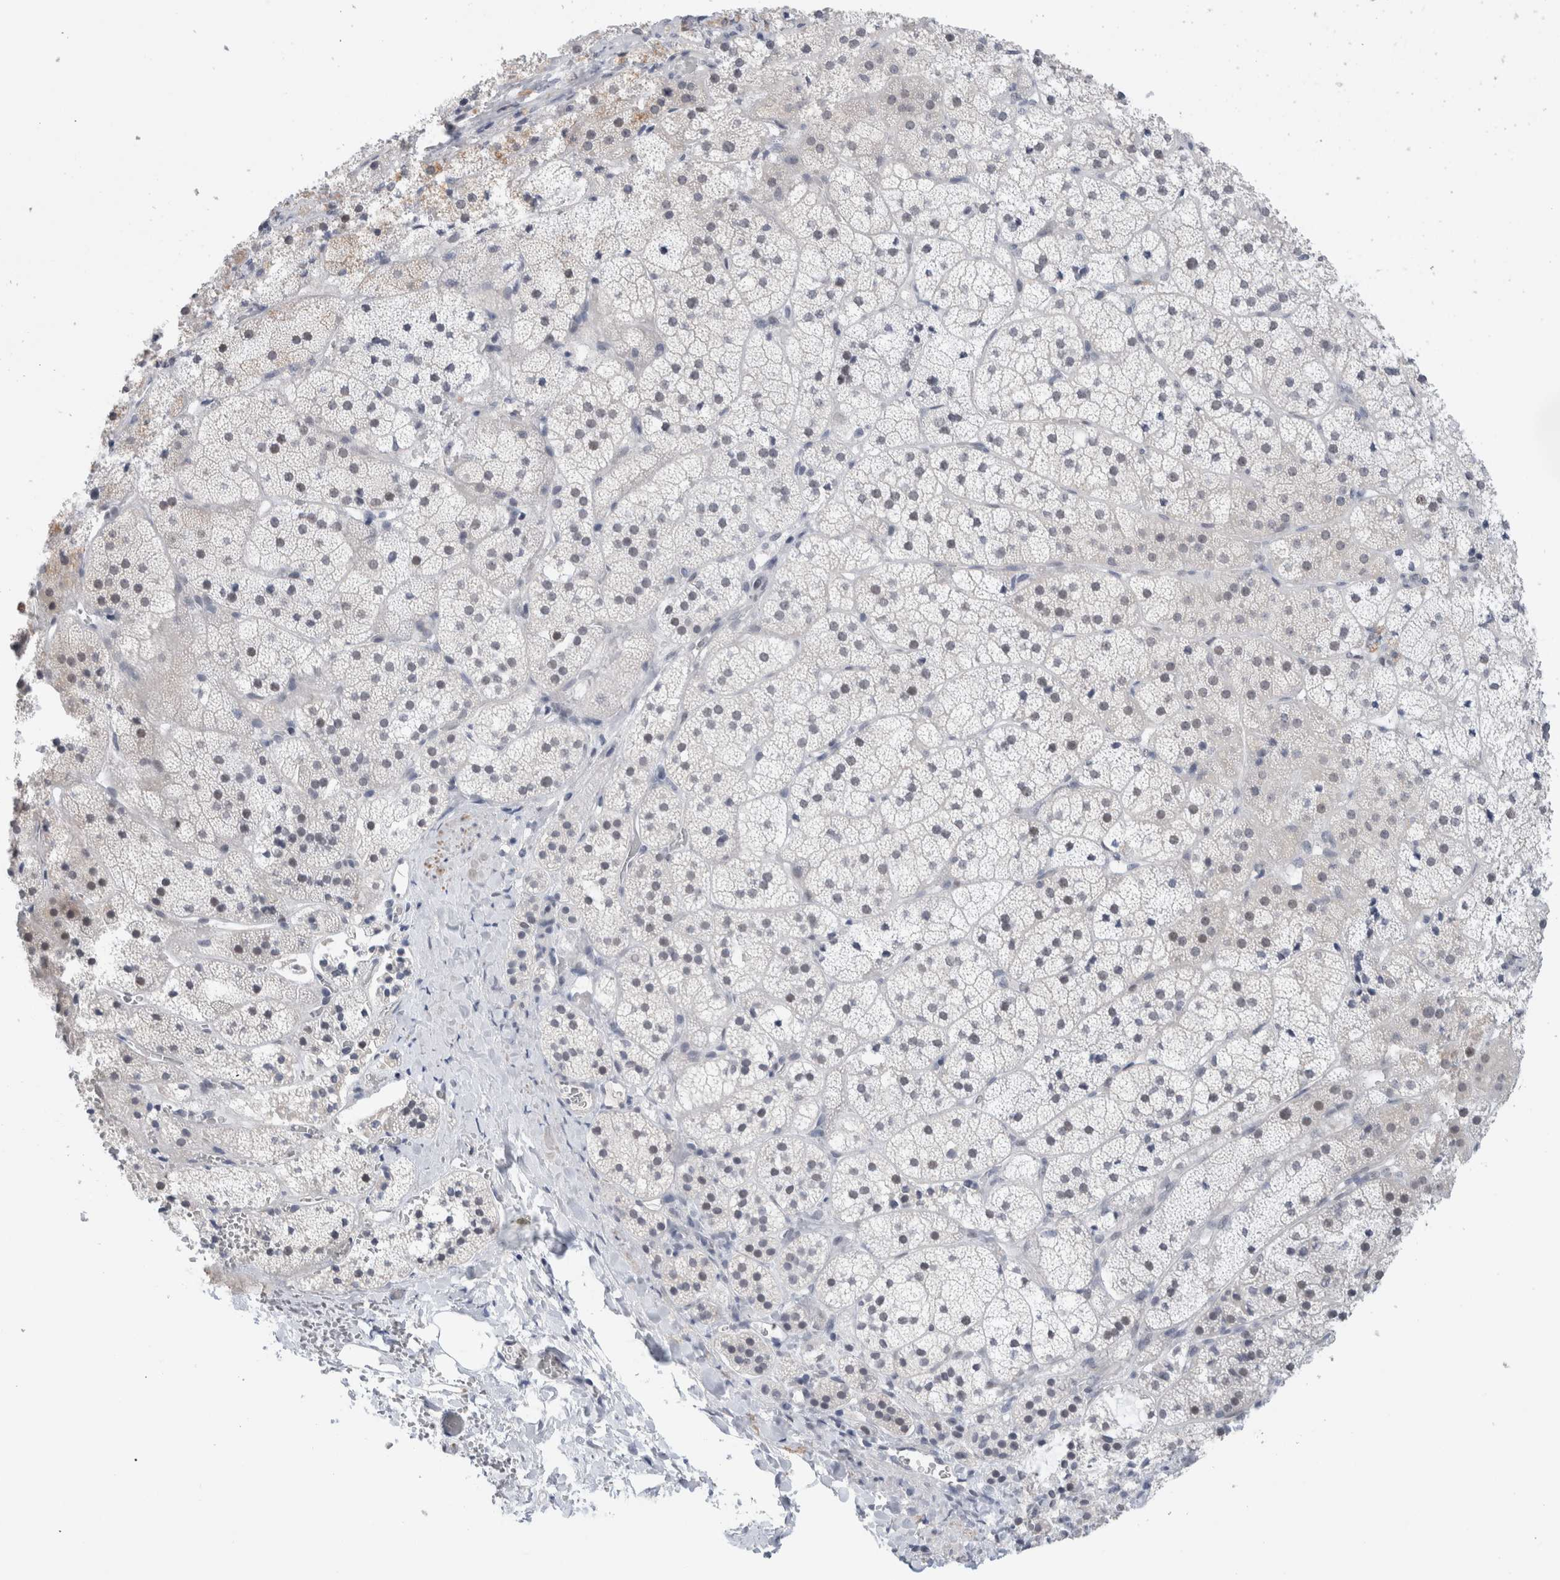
{"staining": {"intensity": "weak", "quantity": "<25%", "location": "nuclear"}, "tissue": "adrenal gland", "cell_type": "Glandular cells", "image_type": "normal", "snomed": [{"axis": "morphology", "description": "Normal tissue, NOS"}, {"axis": "topography", "description": "Adrenal gland"}], "caption": "Immunohistochemistry (IHC) of unremarkable adrenal gland displays no expression in glandular cells. (DAB (3,3'-diaminobenzidine) immunohistochemistry (IHC) with hematoxylin counter stain).", "gene": "KNL1", "patient": {"sex": "female", "age": 44}}